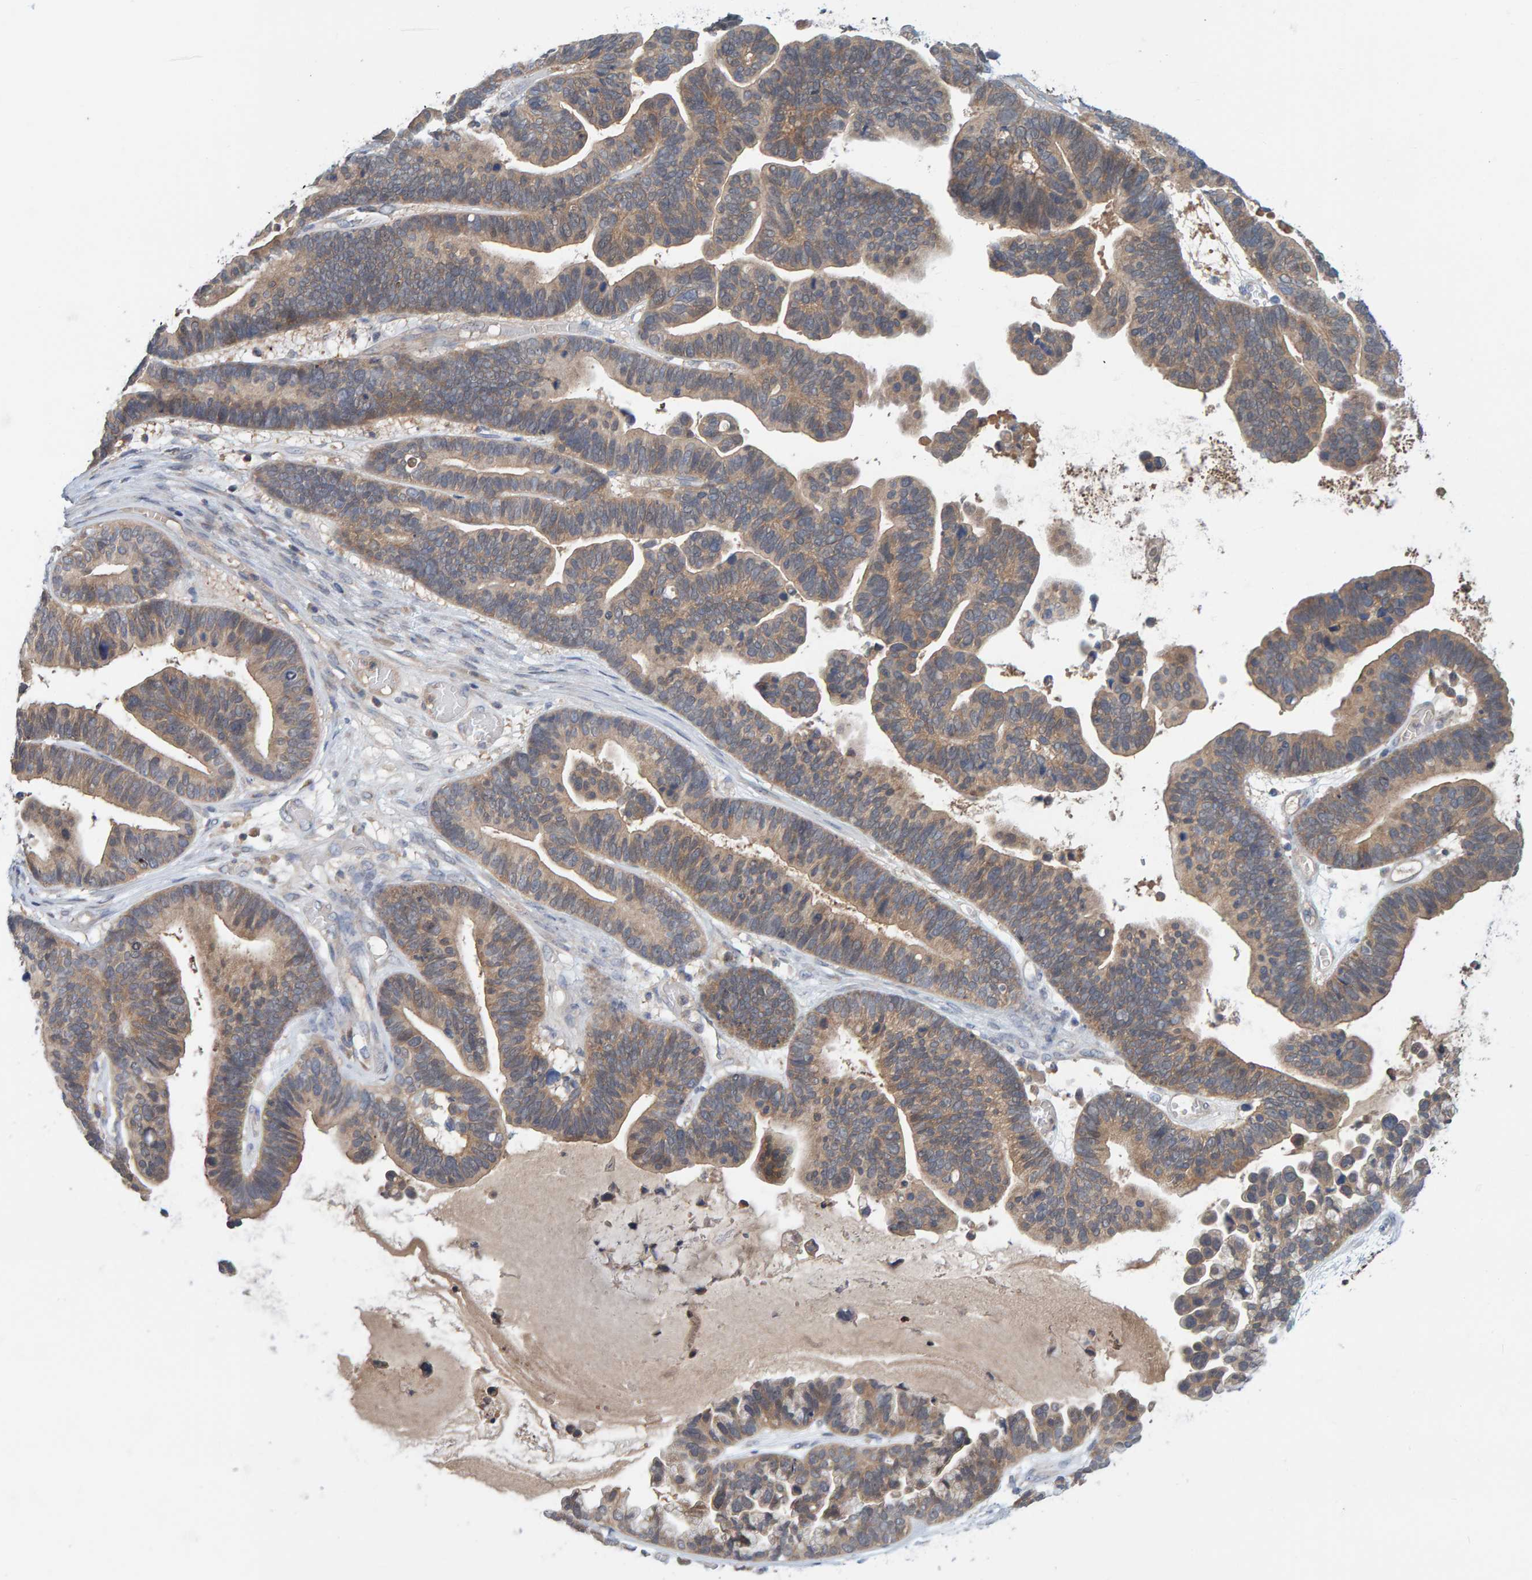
{"staining": {"intensity": "weak", "quantity": ">75%", "location": "cytoplasmic/membranous"}, "tissue": "ovarian cancer", "cell_type": "Tumor cells", "image_type": "cancer", "snomed": [{"axis": "morphology", "description": "Cystadenocarcinoma, serous, NOS"}, {"axis": "topography", "description": "Ovary"}], "caption": "This micrograph shows immunohistochemistry (IHC) staining of human ovarian serous cystadenocarcinoma, with low weak cytoplasmic/membranous expression in approximately >75% of tumor cells.", "gene": "TATDN1", "patient": {"sex": "female", "age": 56}}